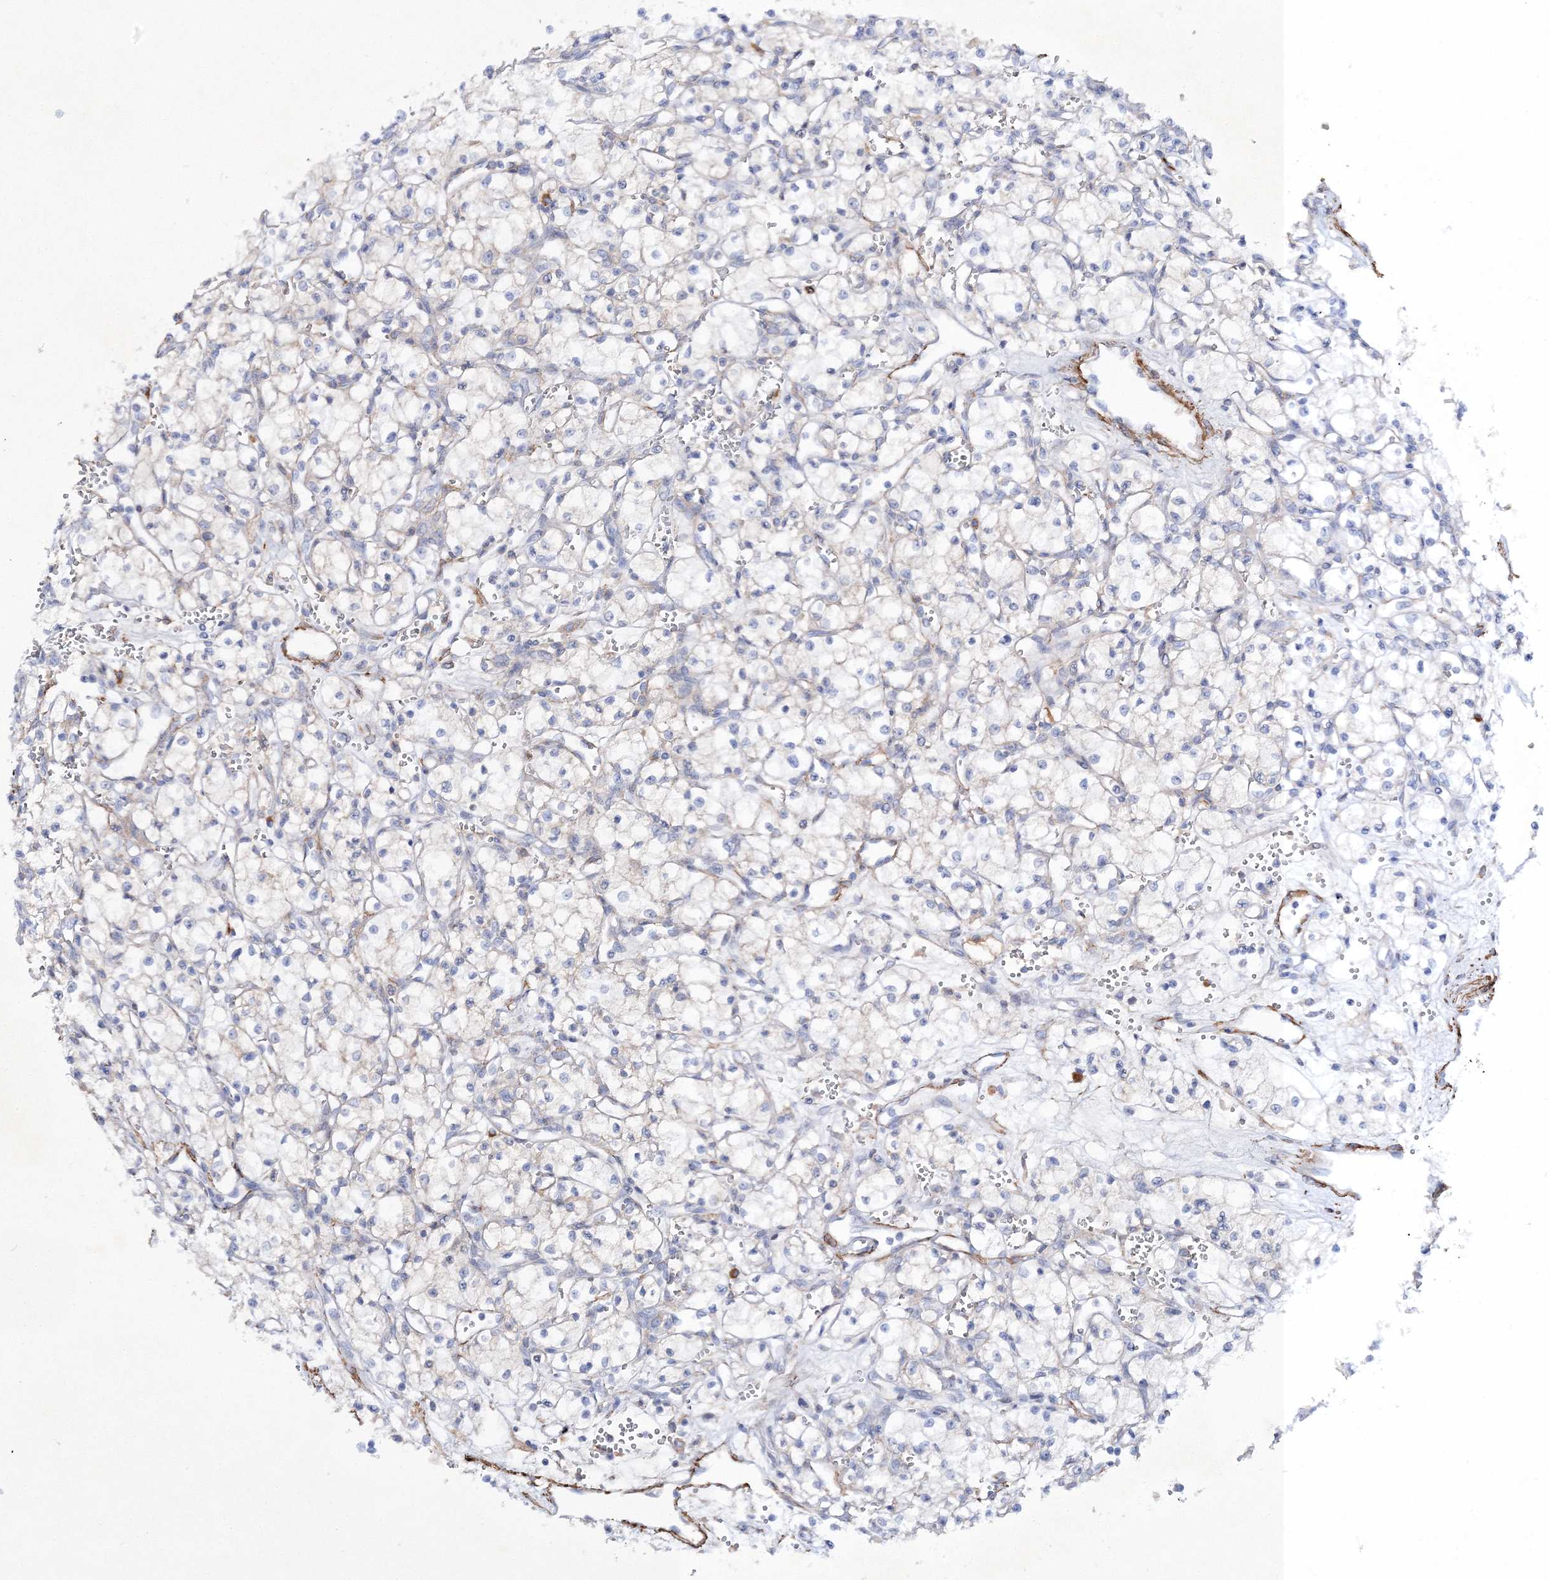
{"staining": {"intensity": "negative", "quantity": "none", "location": "none"}, "tissue": "renal cancer", "cell_type": "Tumor cells", "image_type": "cancer", "snomed": [{"axis": "morphology", "description": "Adenocarcinoma, NOS"}, {"axis": "topography", "description": "Kidney"}], "caption": "A high-resolution histopathology image shows IHC staining of renal cancer, which shows no significant staining in tumor cells.", "gene": "RTN2", "patient": {"sex": "male", "age": 59}}